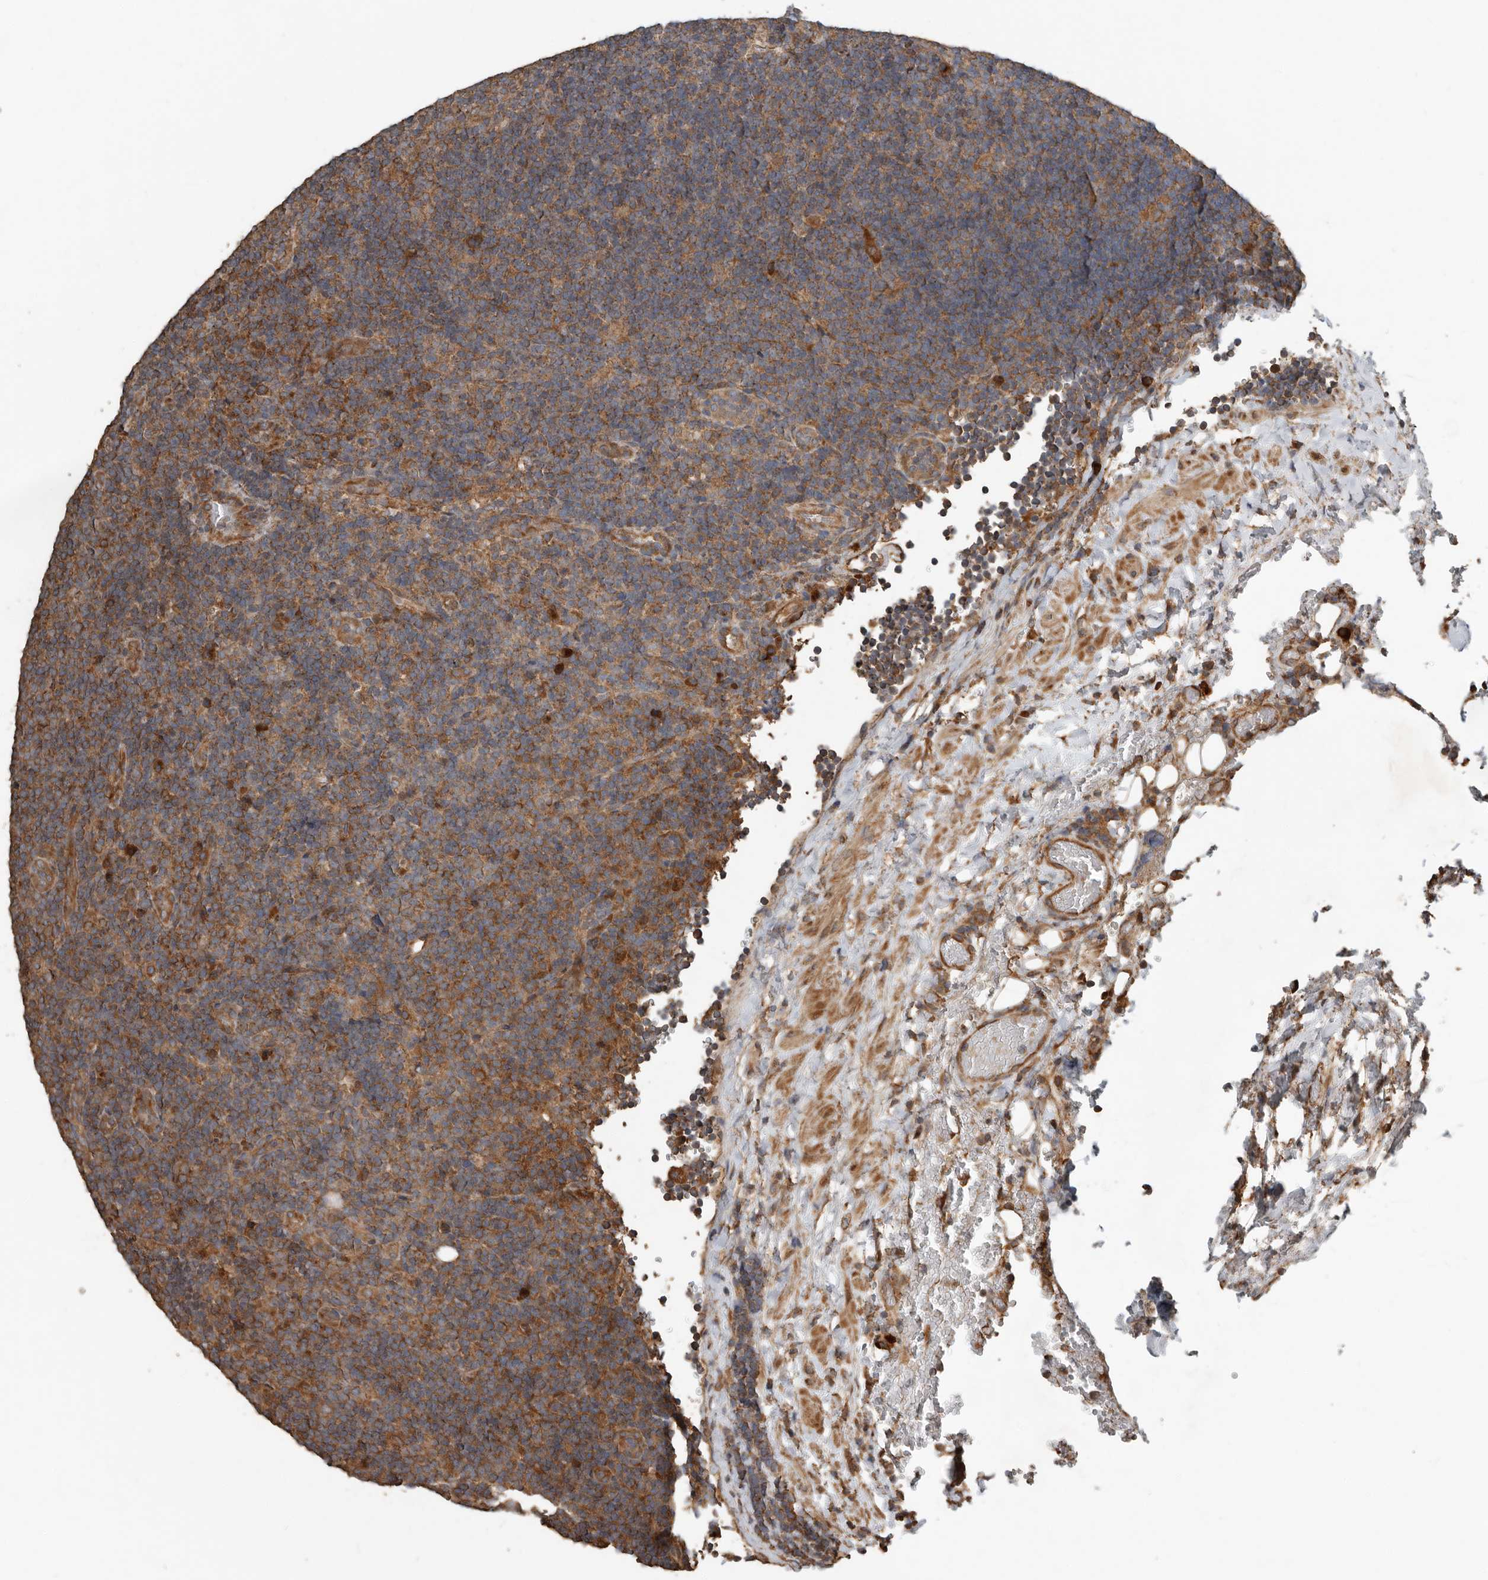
{"staining": {"intensity": "moderate", "quantity": "25%-75%", "location": "cytoplasmic/membranous"}, "tissue": "lymphoma", "cell_type": "Tumor cells", "image_type": "cancer", "snomed": [{"axis": "morphology", "description": "Hodgkin's disease, NOS"}, {"axis": "topography", "description": "Lymph node"}], "caption": "Hodgkin's disease stained for a protein shows moderate cytoplasmic/membranous positivity in tumor cells. (Stains: DAB in brown, nuclei in blue, Microscopy: brightfield microscopy at high magnification).", "gene": "RNF207", "patient": {"sex": "female", "age": 57}}